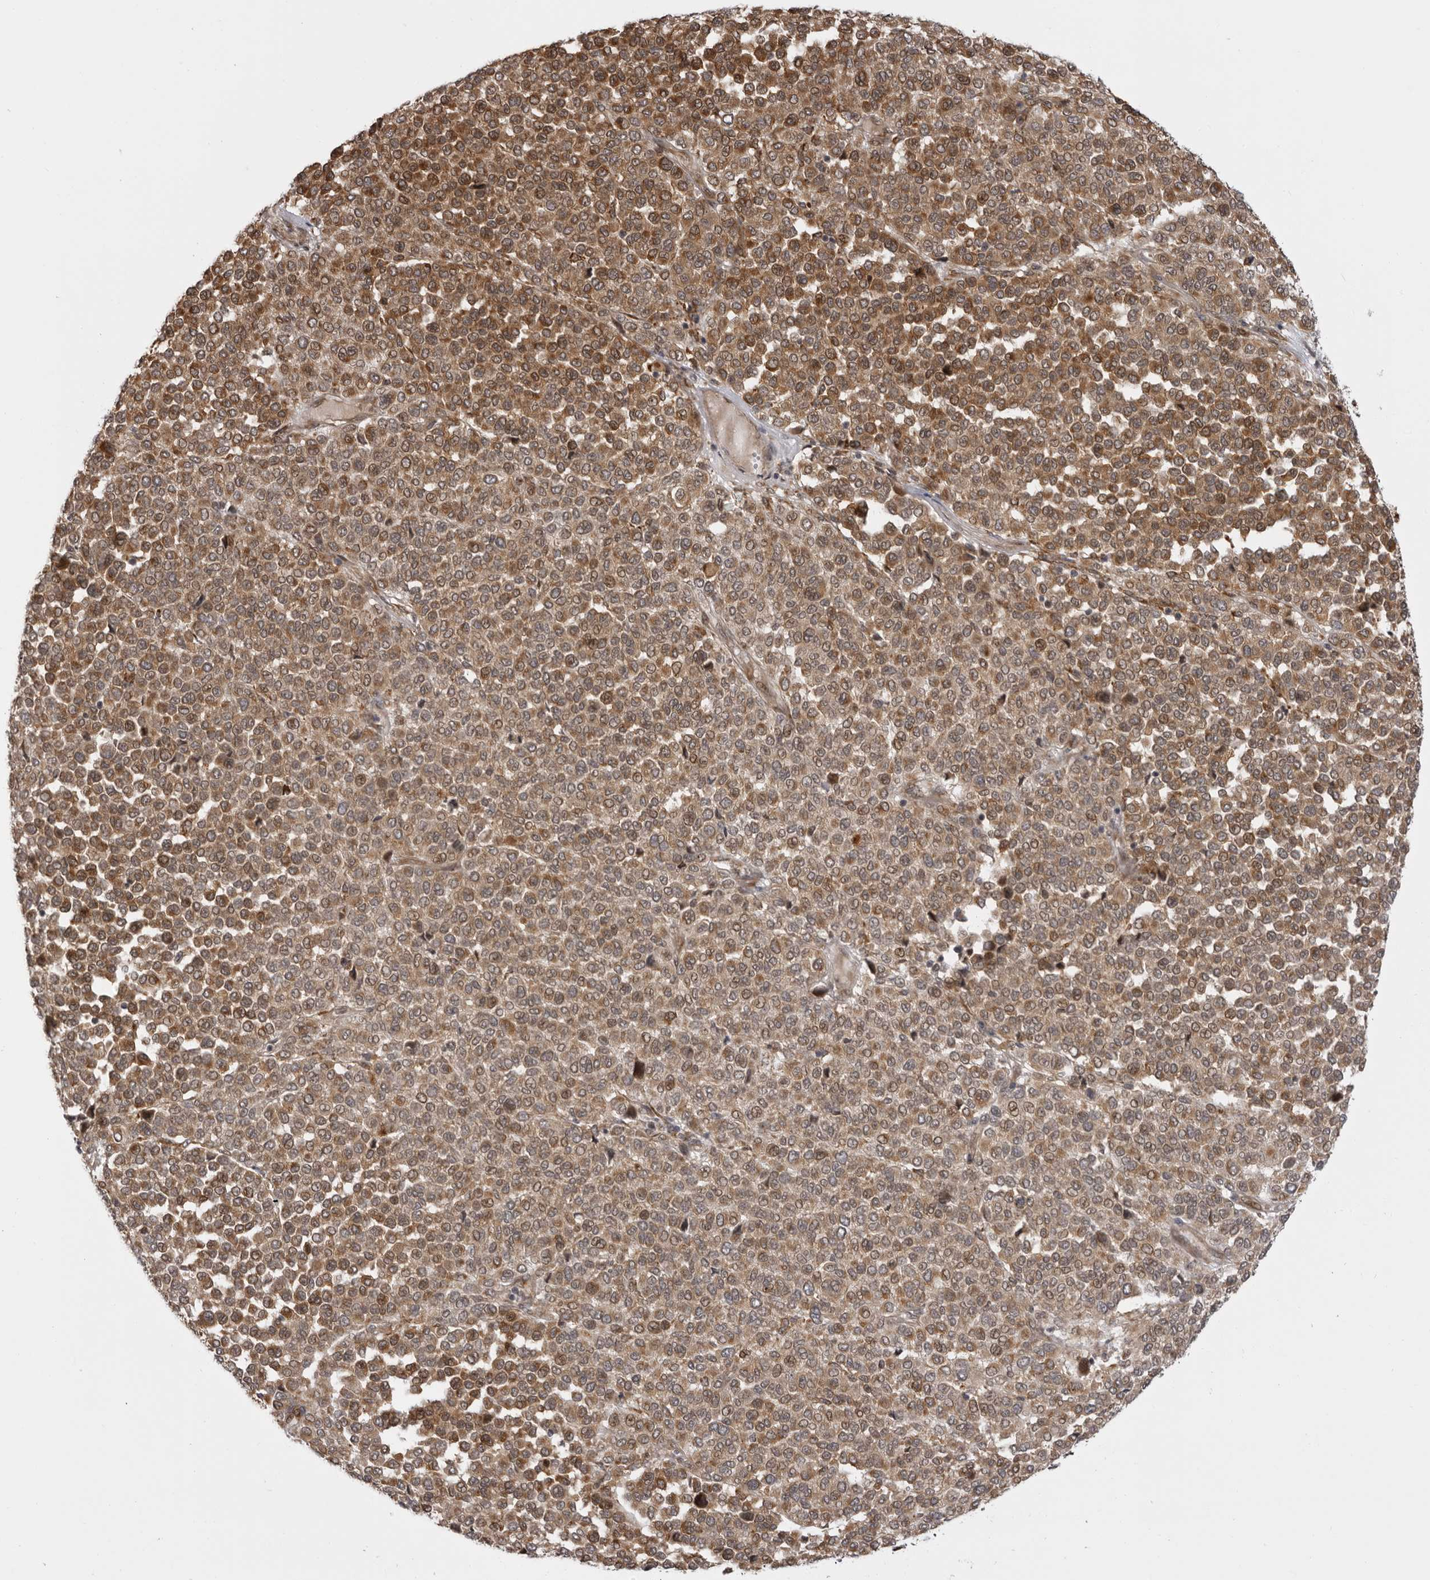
{"staining": {"intensity": "moderate", "quantity": ">75%", "location": "cytoplasmic/membranous"}, "tissue": "melanoma", "cell_type": "Tumor cells", "image_type": "cancer", "snomed": [{"axis": "morphology", "description": "Malignant melanoma, Metastatic site"}, {"axis": "topography", "description": "Pancreas"}], "caption": "Protein expression analysis of melanoma exhibits moderate cytoplasmic/membranous expression in approximately >75% of tumor cells. The protein is shown in brown color, while the nuclei are stained blue.", "gene": "DNAH14", "patient": {"sex": "female", "age": 30}}